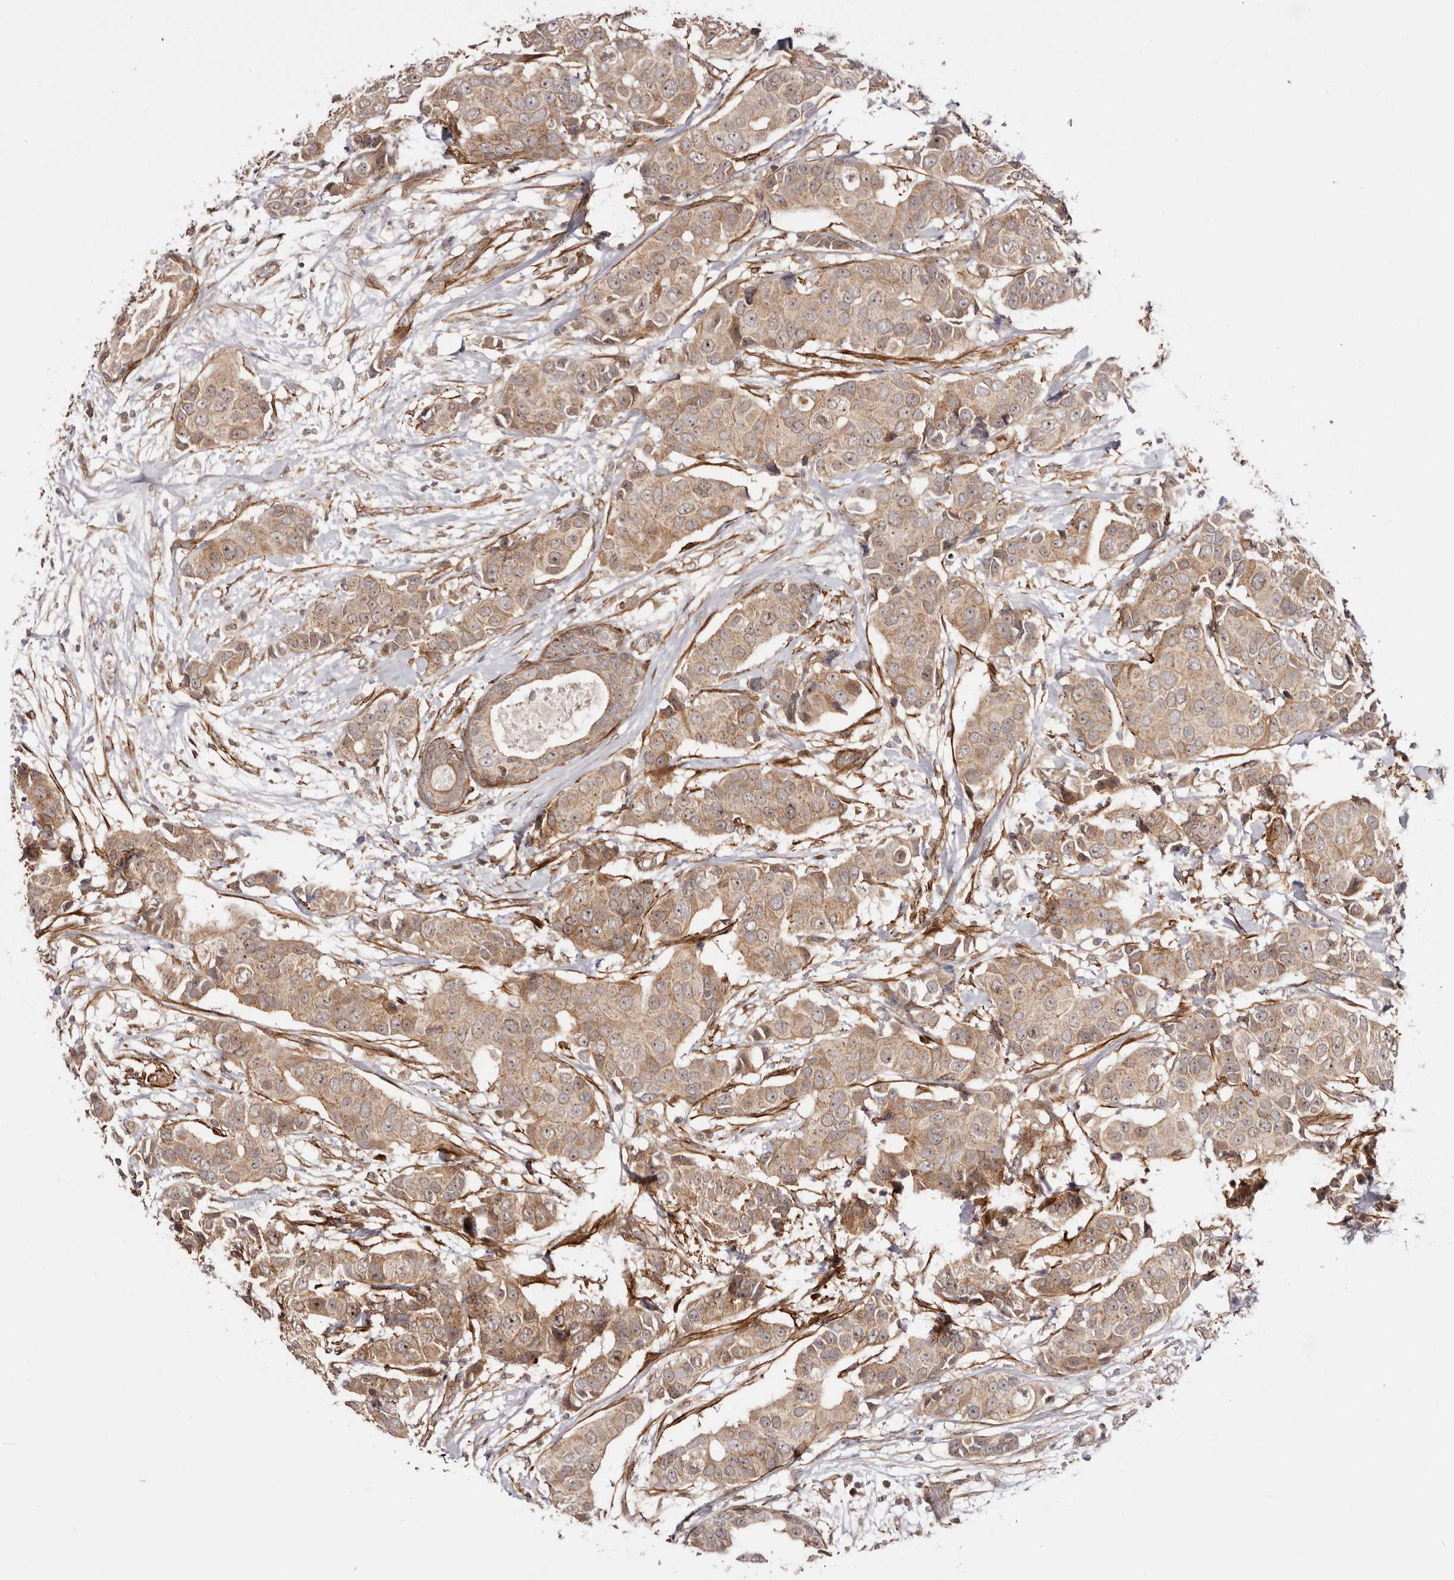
{"staining": {"intensity": "moderate", "quantity": ">75%", "location": "cytoplasmic/membranous"}, "tissue": "breast cancer", "cell_type": "Tumor cells", "image_type": "cancer", "snomed": [{"axis": "morphology", "description": "Normal tissue, NOS"}, {"axis": "morphology", "description": "Duct carcinoma"}, {"axis": "topography", "description": "Breast"}], "caption": "Immunohistochemistry (IHC) micrograph of neoplastic tissue: human breast cancer (invasive ductal carcinoma) stained using immunohistochemistry reveals medium levels of moderate protein expression localized specifically in the cytoplasmic/membranous of tumor cells, appearing as a cytoplasmic/membranous brown color.", "gene": "MICAL2", "patient": {"sex": "female", "age": 39}}